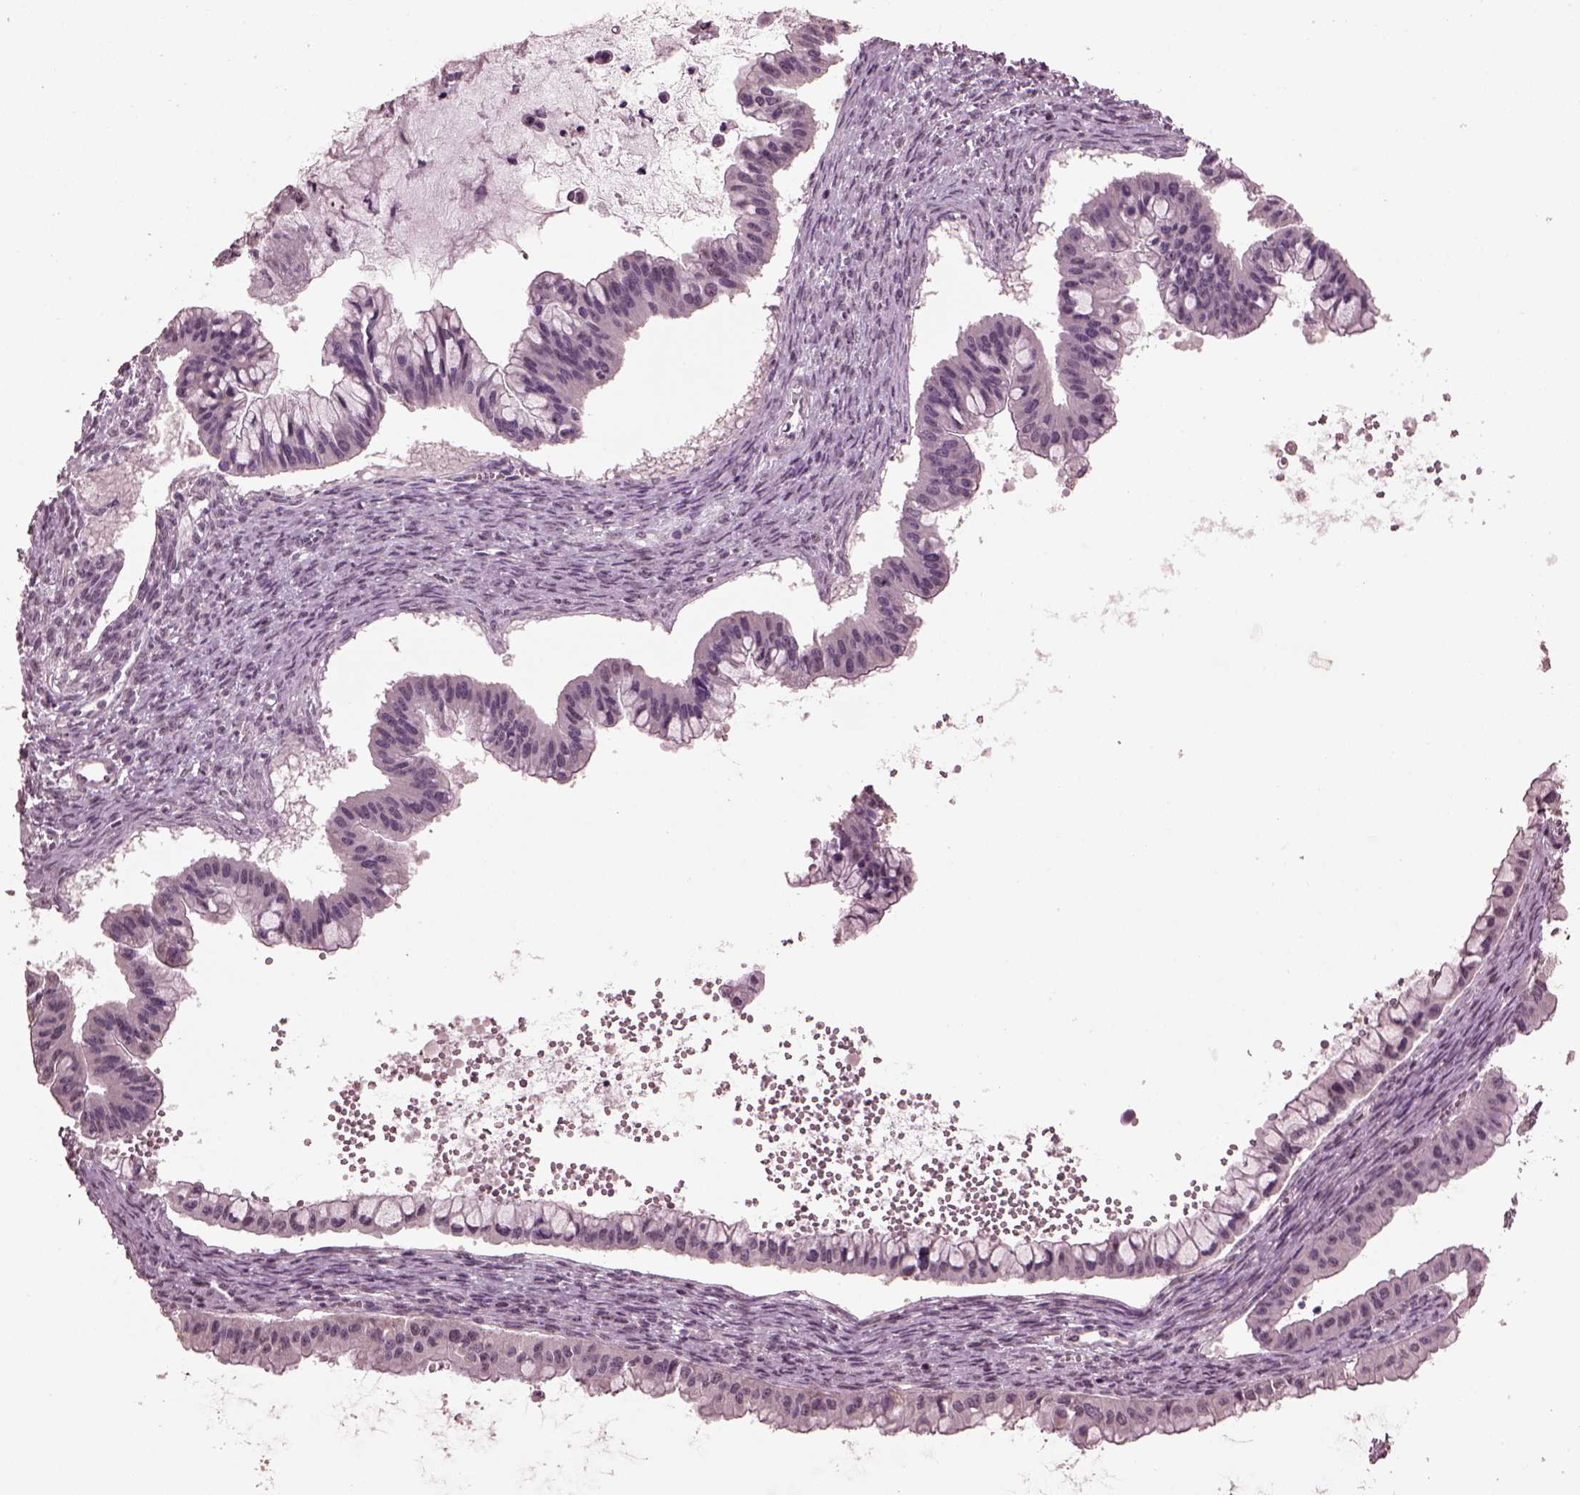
{"staining": {"intensity": "negative", "quantity": "none", "location": "none"}, "tissue": "ovarian cancer", "cell_type": "Tumor cells", "image_type": "cancer", "snomed": [{"axis": "morphology", "description": "Cystadenocarcinoma, mucinous, NOS"}, {"axis": "topography", "description": "Ovary"}], "caption": "Ovarian mucinous cystadenocarcinoma was stained to show a protein in brown. There is no significant expression in tumor cells.", "gene": "IL18RAP", "patient": {"sex": "female", "age": 72}}